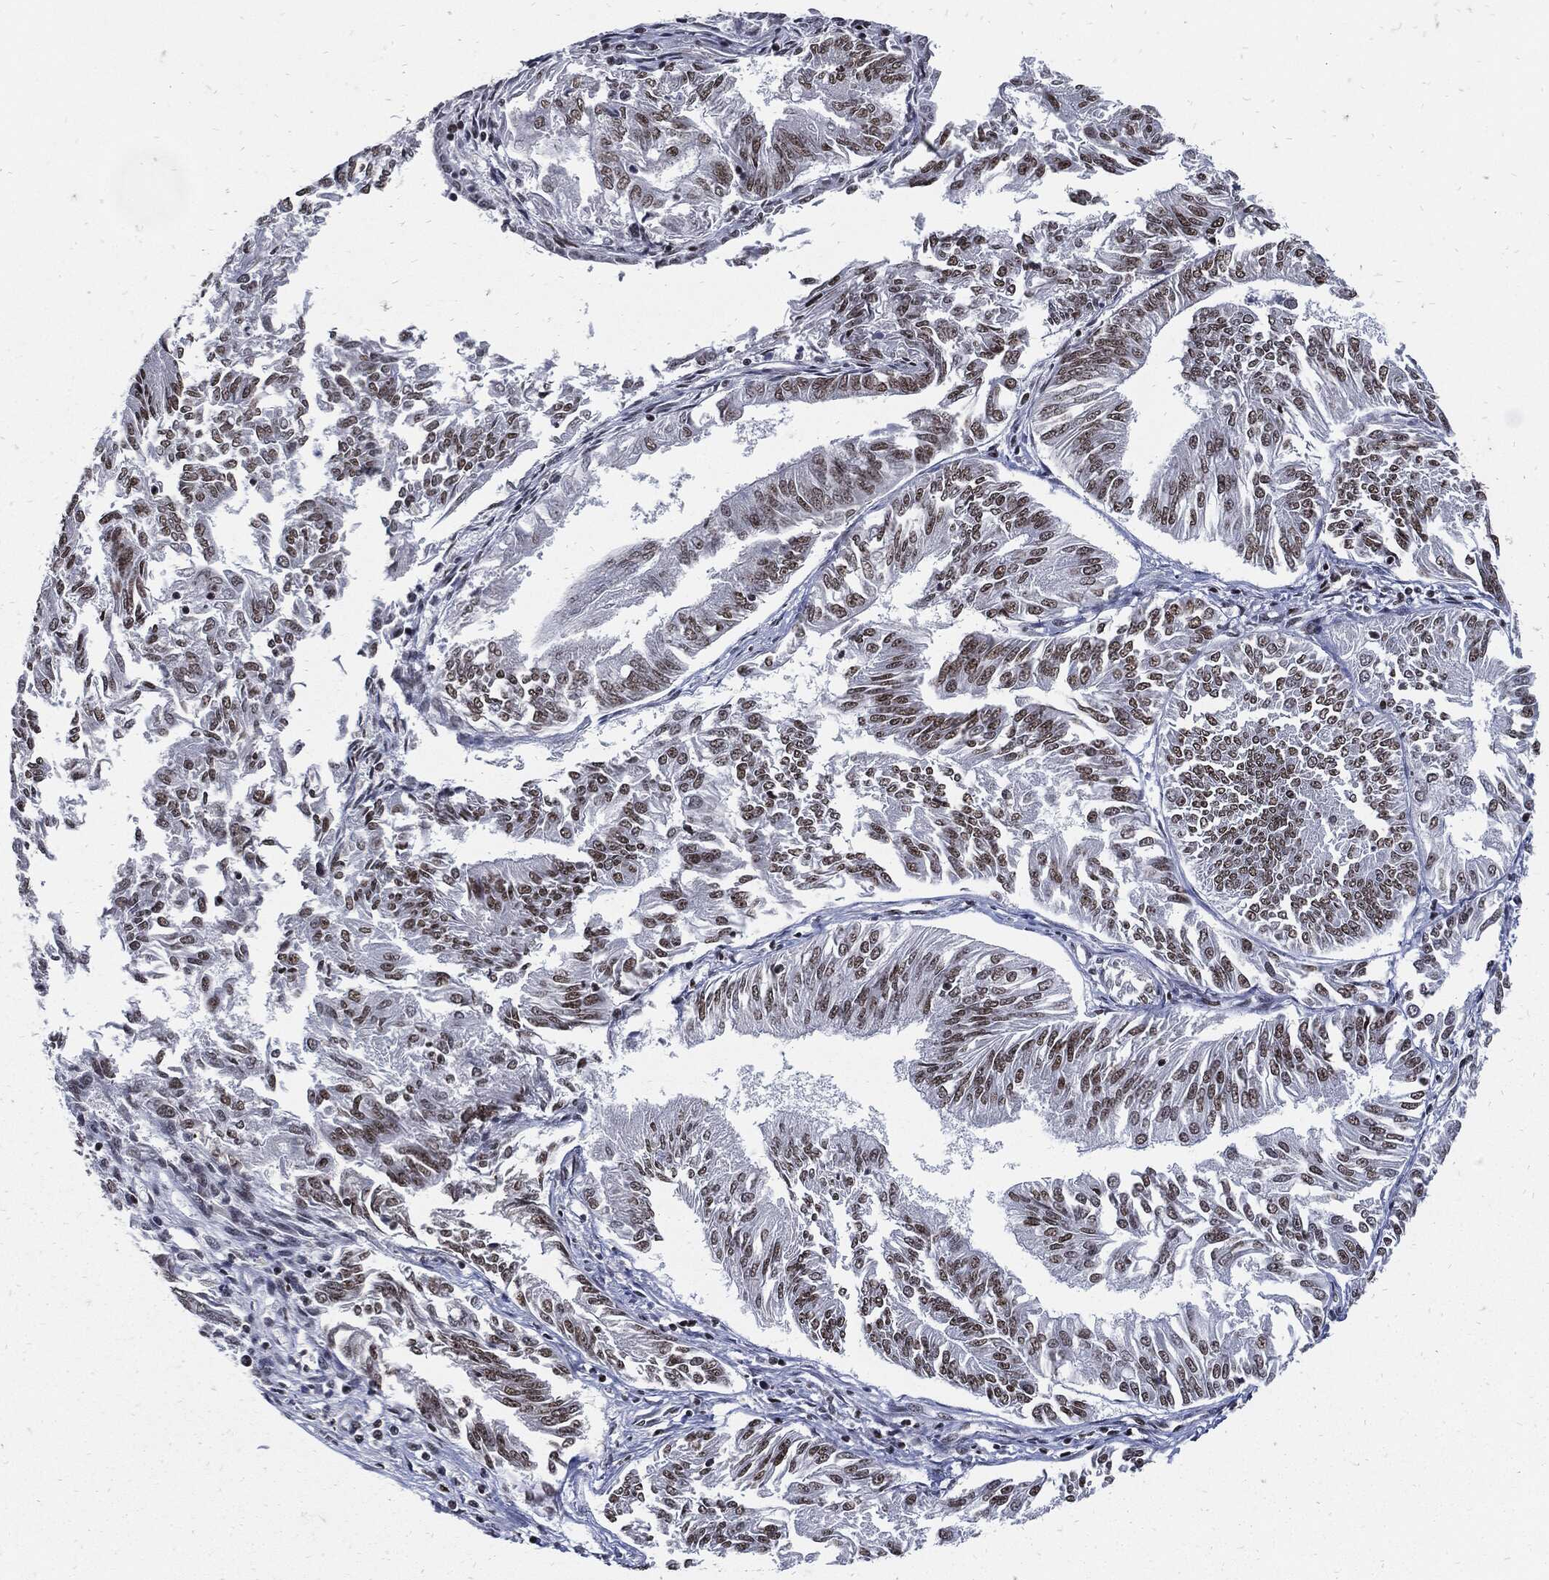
{"staining": {"intensity": "moderate", "quantity": "25%-75%", "location": "nuclear"}, "tissue": "endometrial cancer", "cell_type": "Tumor cells", "image_type": "cancer", "snomed": [{"axis": "morphology", "description": "Adenocarcinoma, NOS"}, {"axis": "topography", "description": "Endometrium"}], "caption": "Immunohistochemical staining of endometrial cancer exhibits moderate nuclear protein expression in approximately 25%-75% of tumor cells.", "gene": "TERF2", "patient": {"sex": "female", "age": 58}}